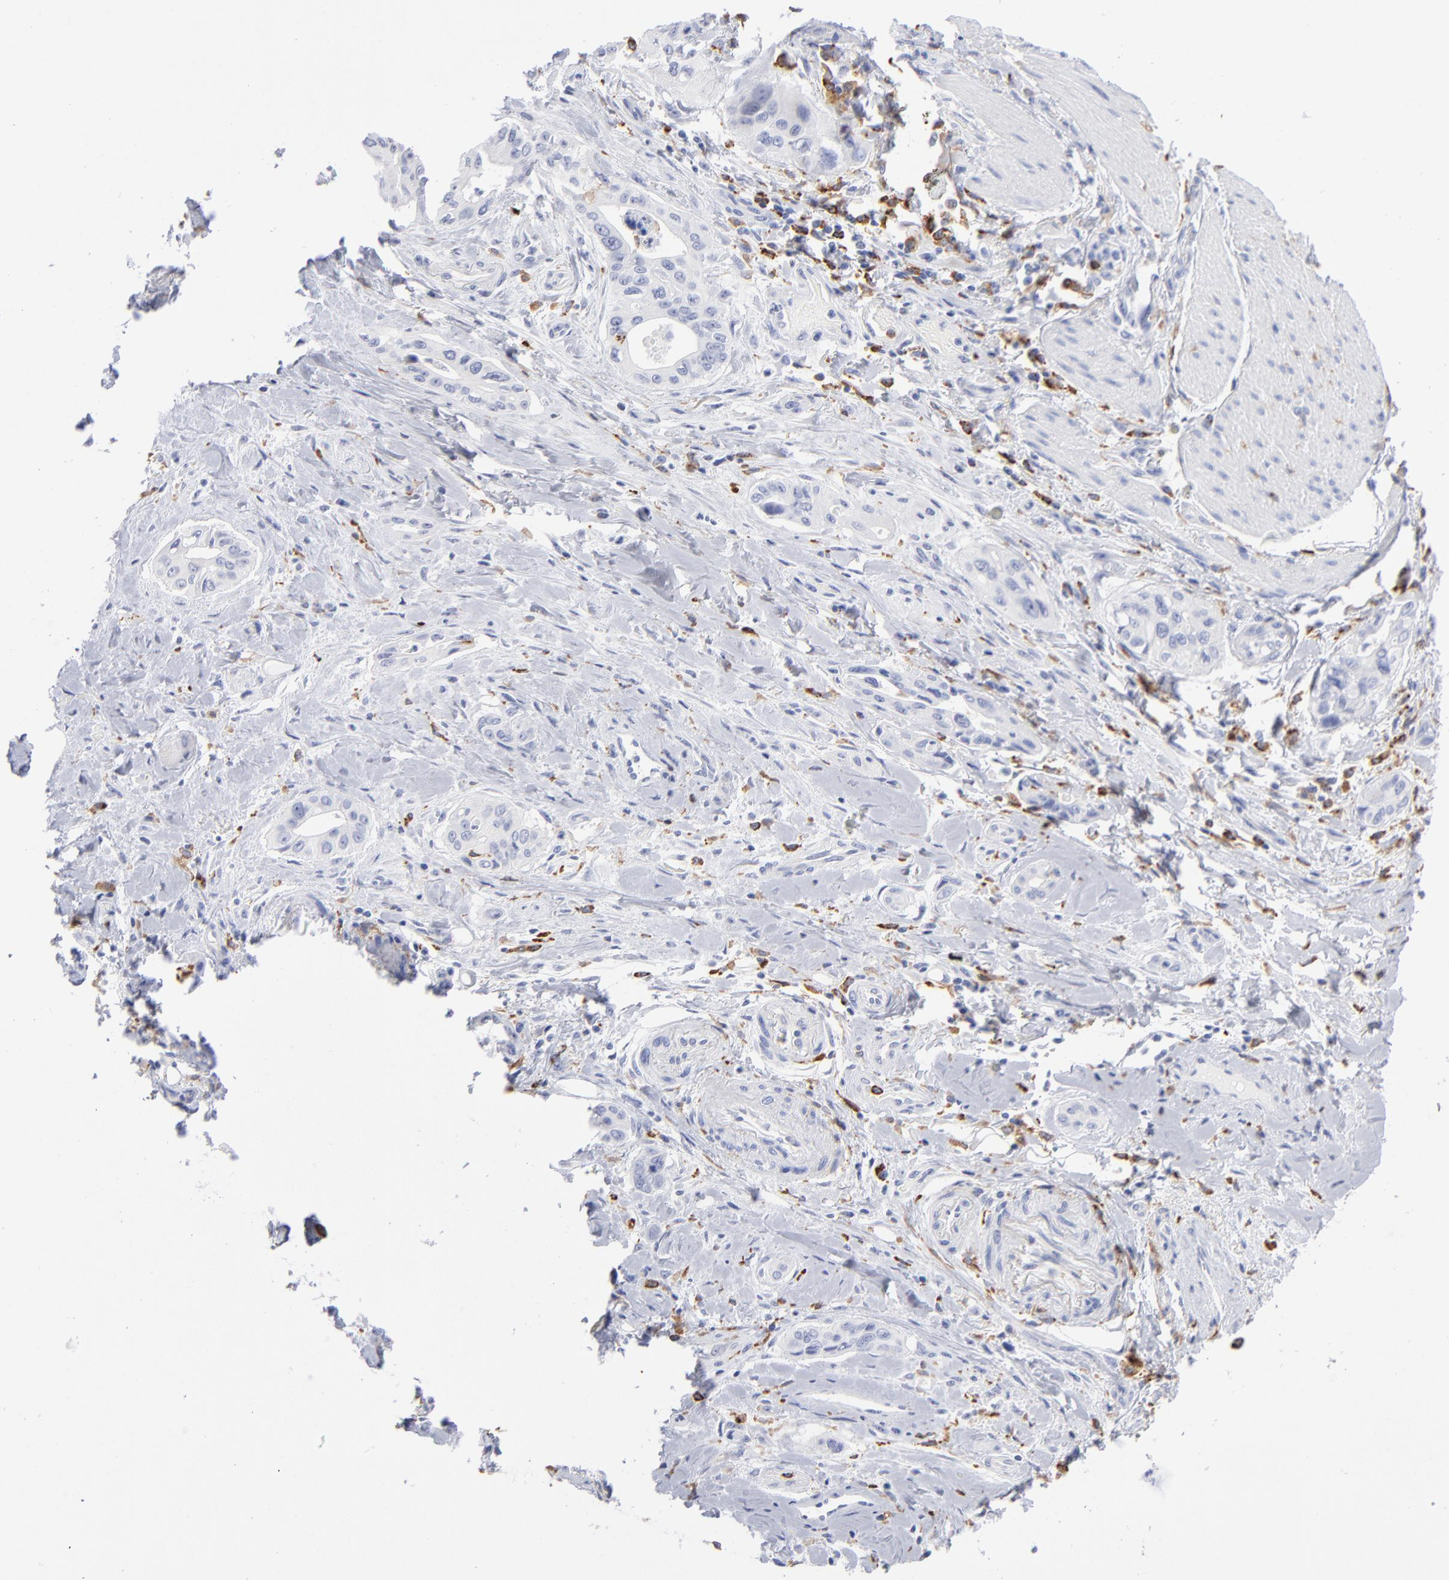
{"staining": {"intensity": "negative", "quantity": "none", "location": "none"}, "tissue": "pancreatic cancer", "cell_type": "Tumor cells", "image_type": "cancer", "snomed": [{"axis": "morphology", "description": "Adenocarcinoma, NOS"}, {"axis": "topography", "description": "Pancreas"}], "caption": "Photomicrograph shows no significant protein positivity in tumor cells of pancreatic cancer.", "gene": "CD180", "patient": {"sex": "male", "age": 77}}